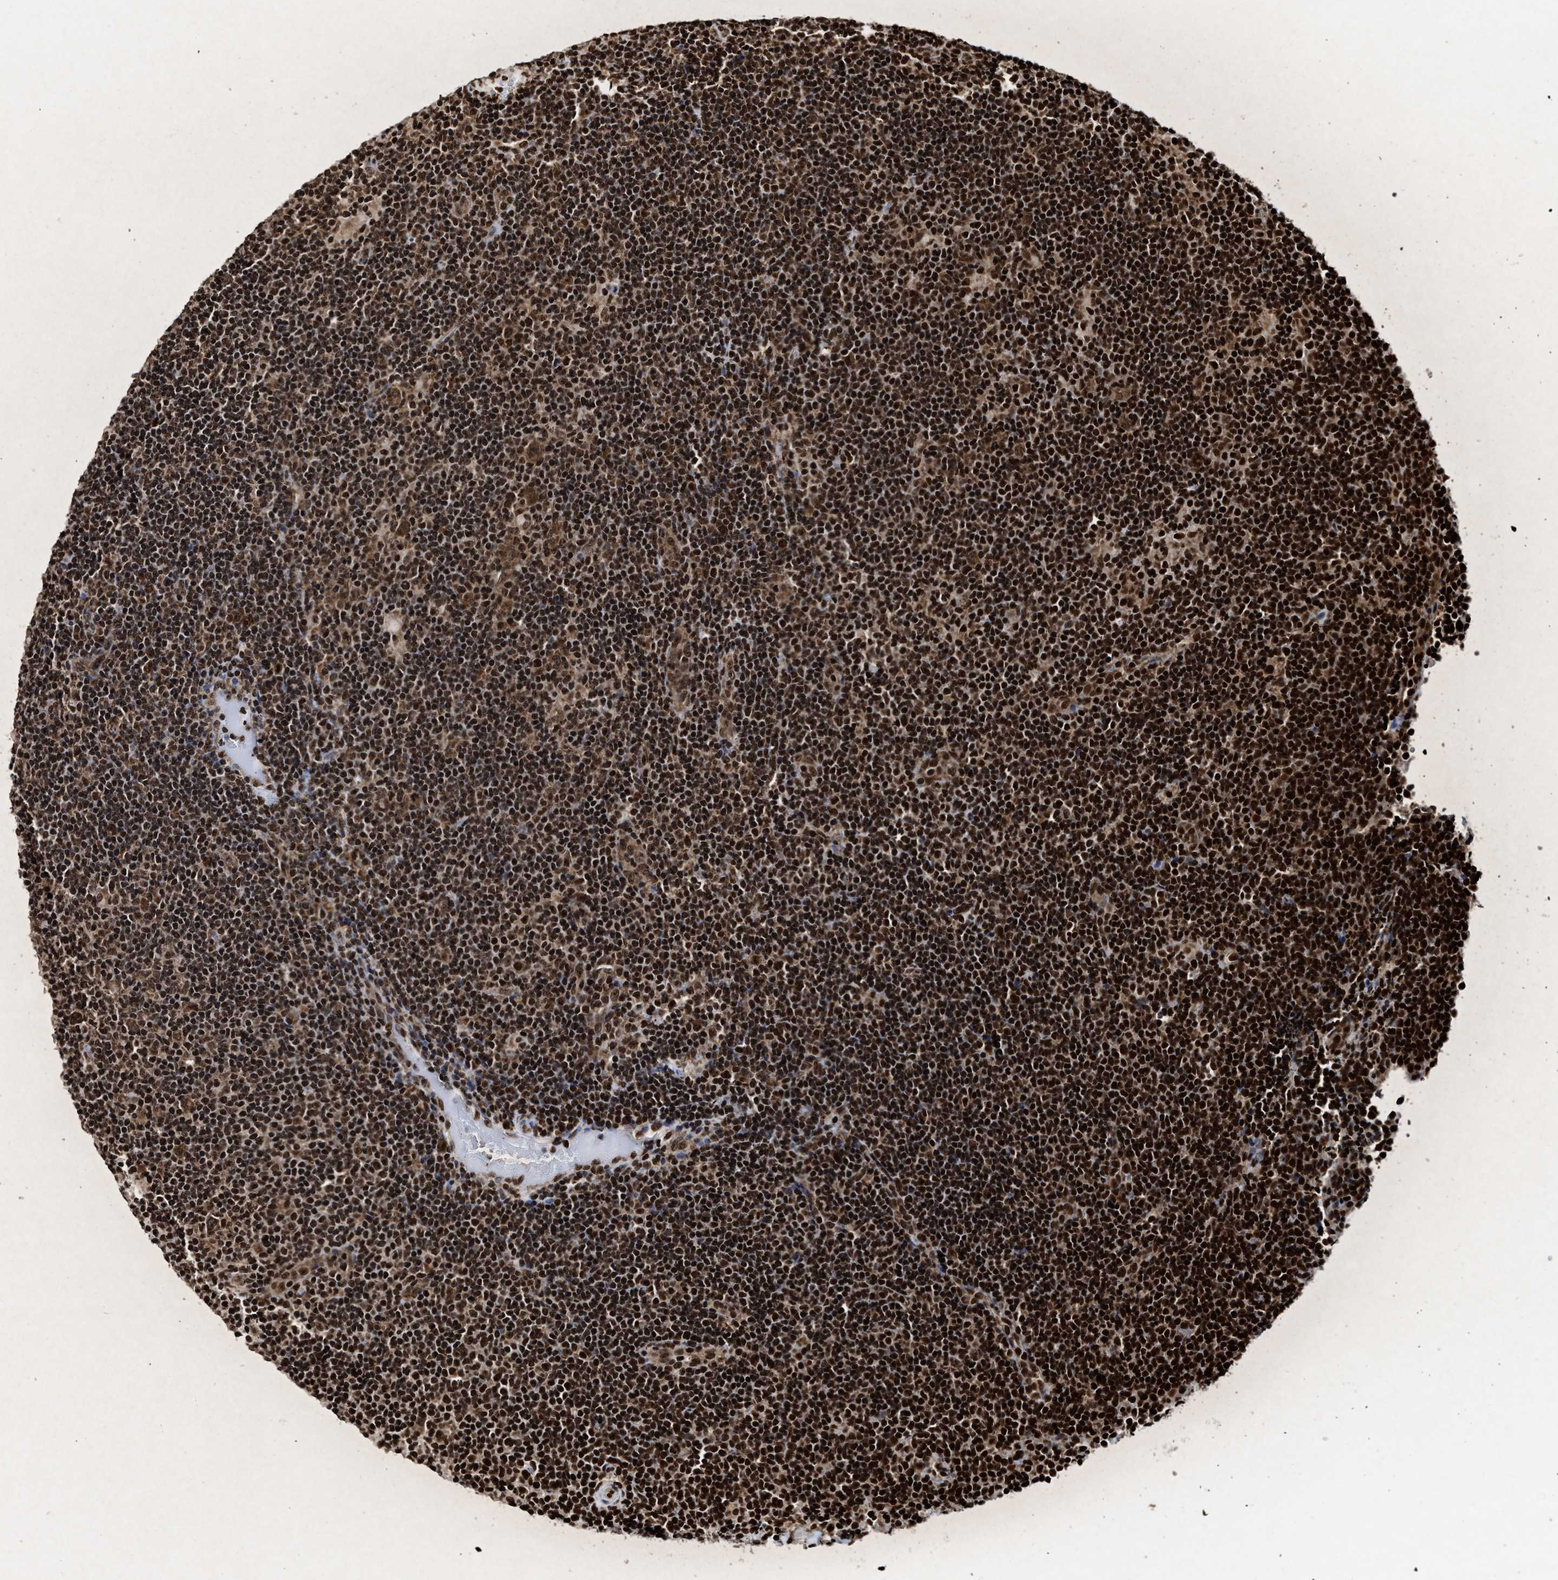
{"staining": {"intensity": "strong", "quantity": ">75%", "location": "nuclear"}, "tissue": "lymphoma", "cell_type": "Tumor cells", "image_type": "cancer", "snomed": [{"axis": "morphology", "description": "Hodgkin's disease, NOS"}, {"axis": "topography", "description": "Lymph node"}], "caption": "Immunohistochemical staining of human Hodgkin's disease demonstrates high levels of strong nuclear protein staining in about >75% of tumor cells.", "gene": "ALYREF", "patient": {"sex": "female", "age": 57}}